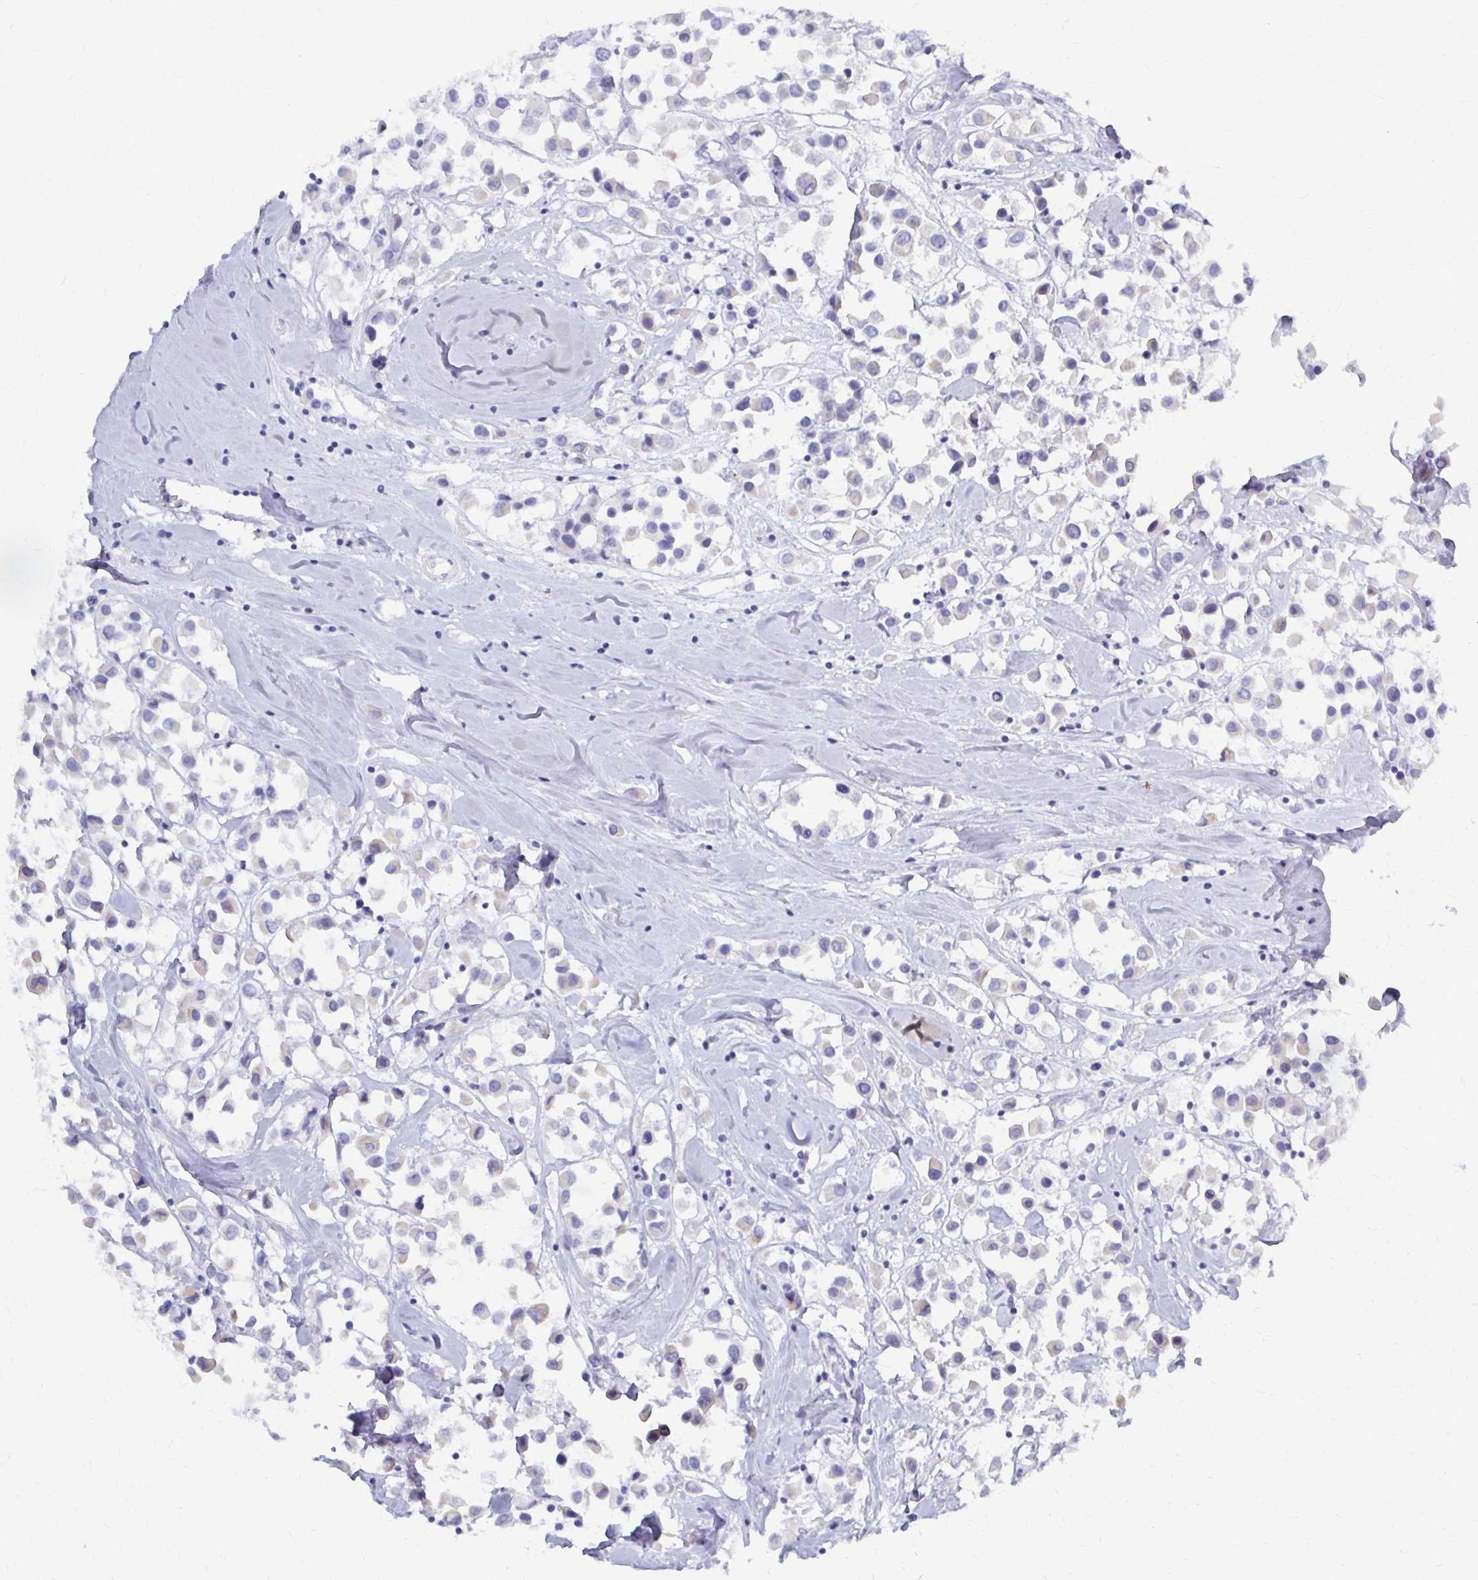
{"staining": {"intensity": "negative", "quantity": "none", "location": "none"}, "tissue": "breast cancer", "cell_type": "Tumor cells", "image_type": "cancer", "snomed": [{"axis": "morphology", "description": "Duct carcinoma"}, {"axis": "topography", "description": "Breast"}], "caption": "Immunohistochemistry of breast cancer (invasive ductal carcinoma) shows no staining in tumor cells.", "gene": "SYCP3", "patient": {"sex": "female", "age": 61}}